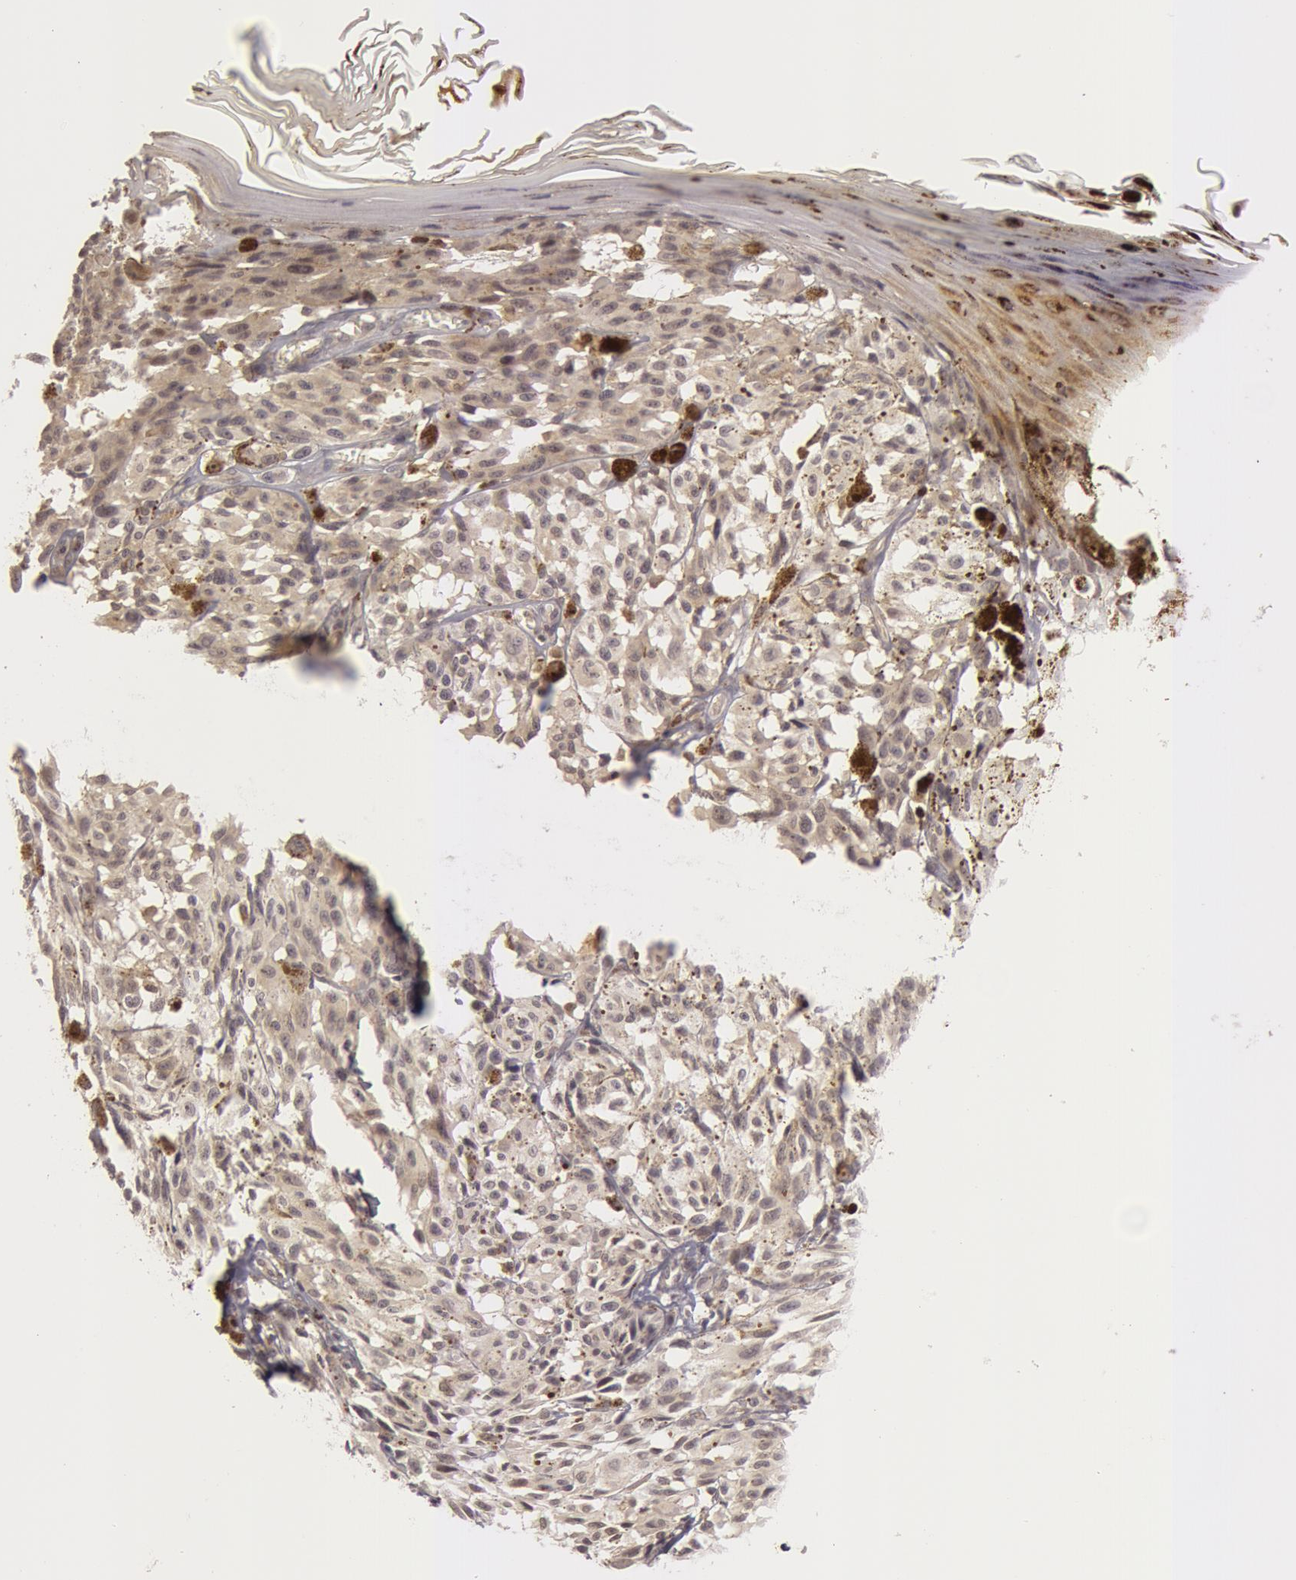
{"staining": {"intensity": "negative", "quantity": "none", "location": "none"}, "tissue": "melanoma", "cell_type": "Tumor cells", "image_type": "cancer", "snomed": [{"axis": "morphology", "description": "Malignant melanoma, NOS"}, {"axis": "topography", "description": "Skin"}], "caption": "Human melanoma stained for a protein using immunohistochemistry demonstrates no staining in tumor cells.", "gene": "OASL", "patient": {"sex": "female", "age": 72}}